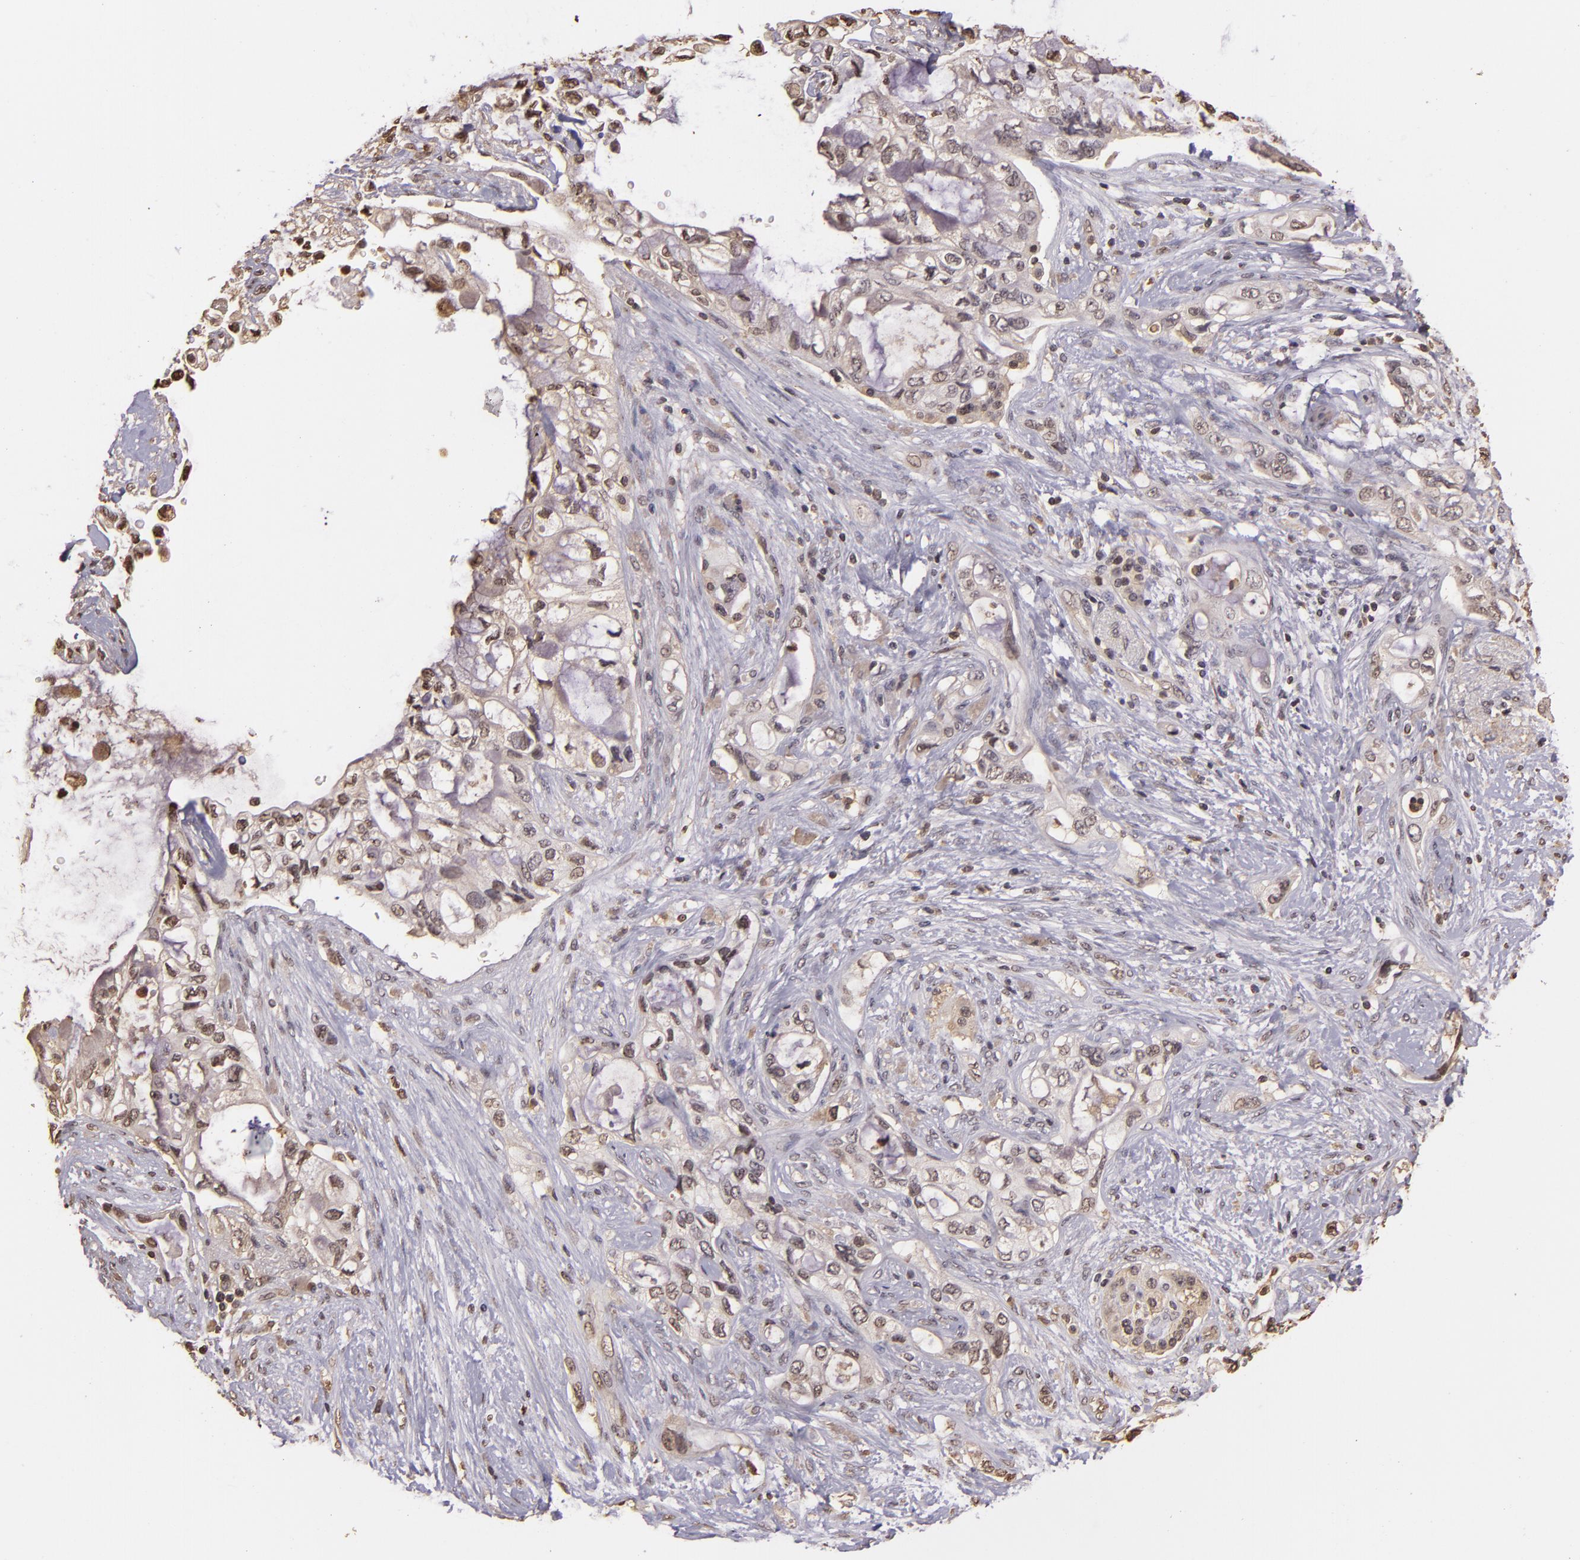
{"staining": {"intensity": "weak", "quantity": "<25%", "location": "nuclear"}, "tissue": "pancreatic cancer", "cell_type": "Tumor cells", "image_type": "cancer", "snomed": [{"axis": "morphology", "description": "Adenocarcinoma, NOS"}, {"axis": "topography", "description": "Pancreas"}], "caption": "Immunohistochemistry (IHC) of pancreatic adenocarcinoma reveals no expression in tumor cells.", "gene": "ARPC2", "patient": {"sex": "female", "age": 70}}